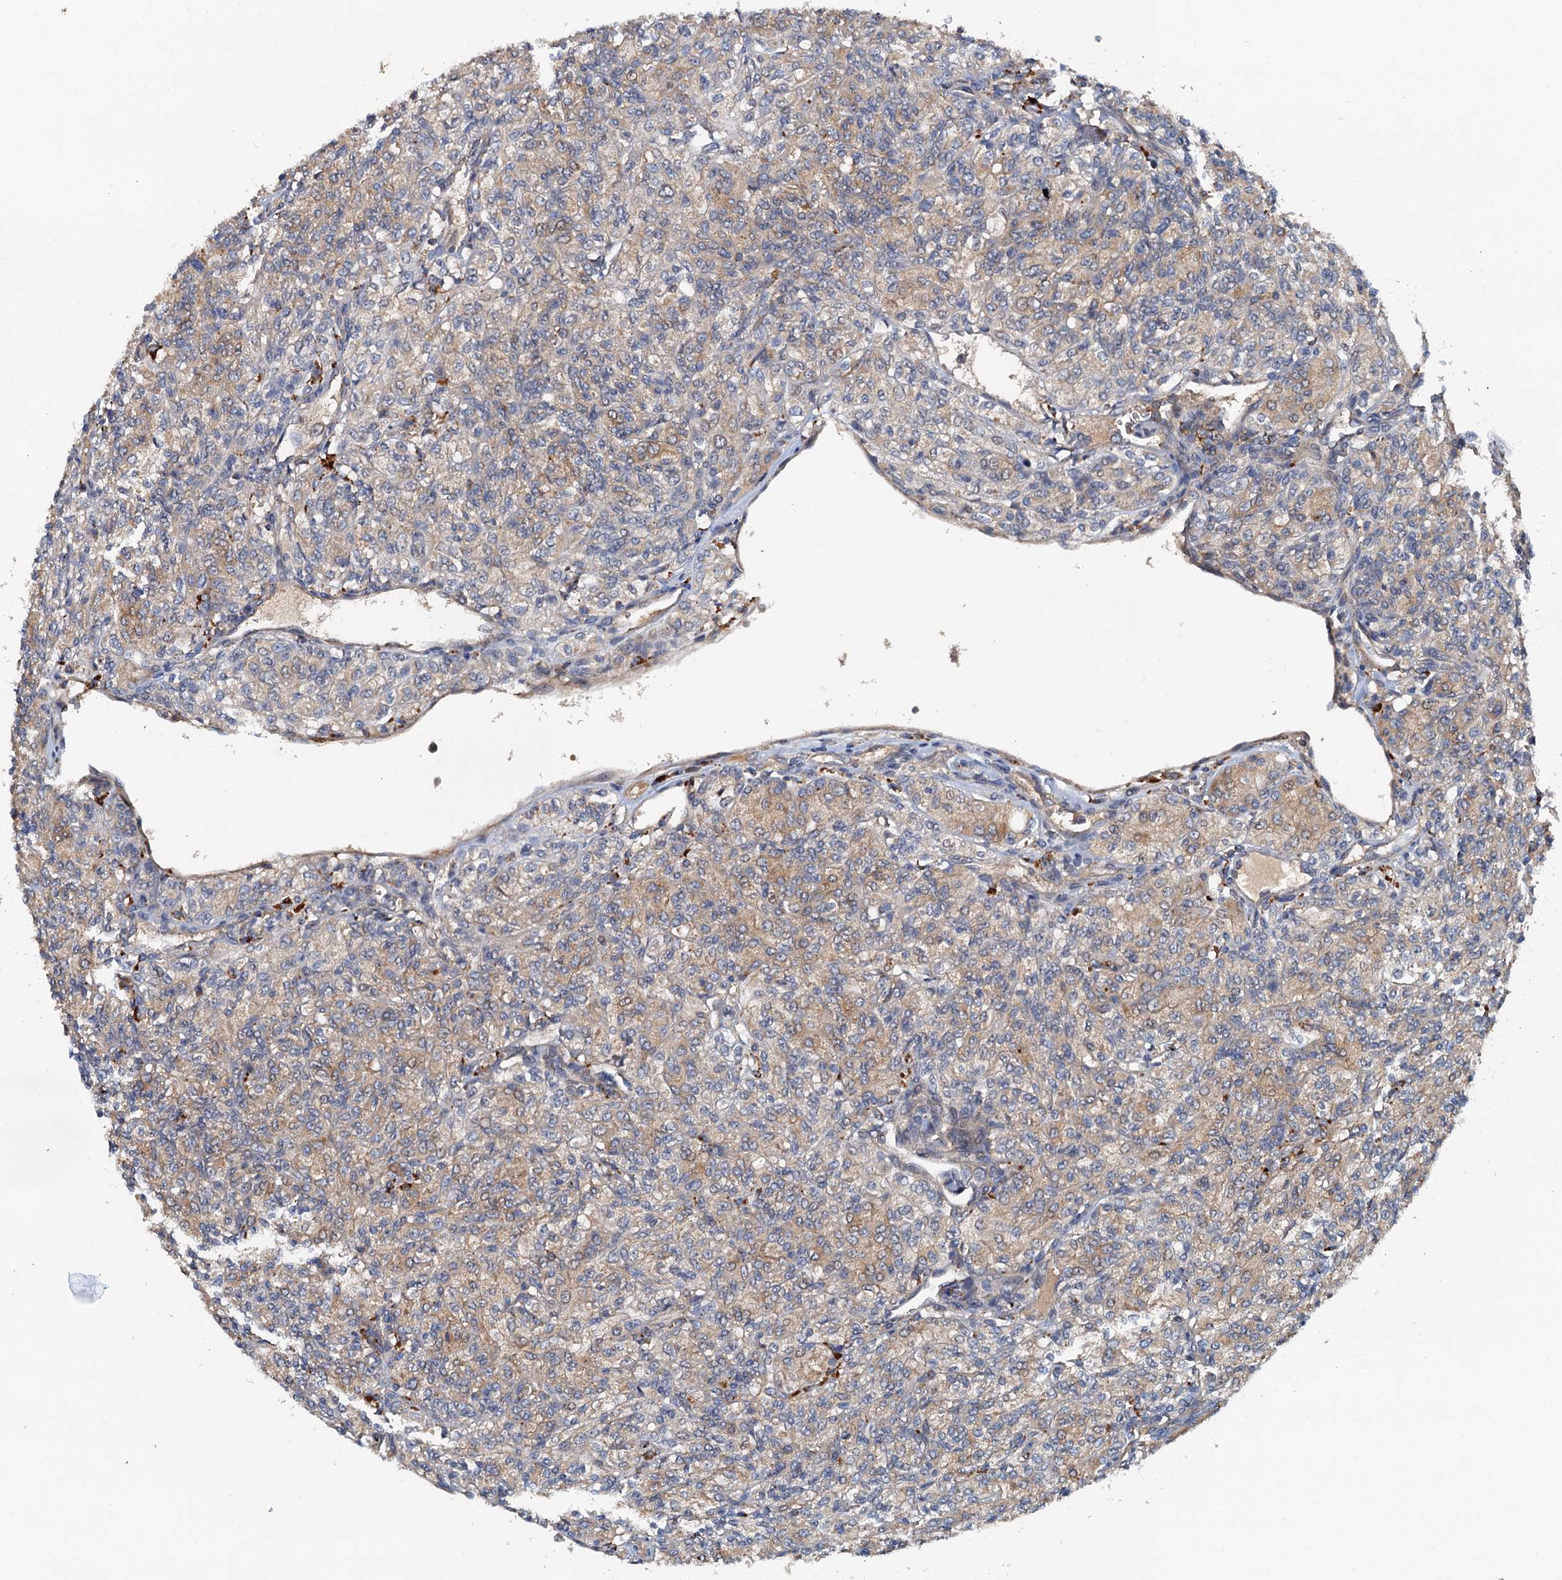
{"staining": {"intensity": "weak", "quantity": ">75%", "location": "cytoplasmic/membranous"}, "tissue": "renal cancer", "cell_type": "Tumor cells", "image_type": "cancer", "snomed": [{"axis": "morphology", "description": "Adenocarcinoma, NOS"}, {"axis": "topography", "description": "Kidney"}], "caption": "Human renal adenocarcinoma stained with a protein marker reveals weak staining in tumor cells.", "gene": "EFL1", "patient": {"sex": "male", "age": 77}}